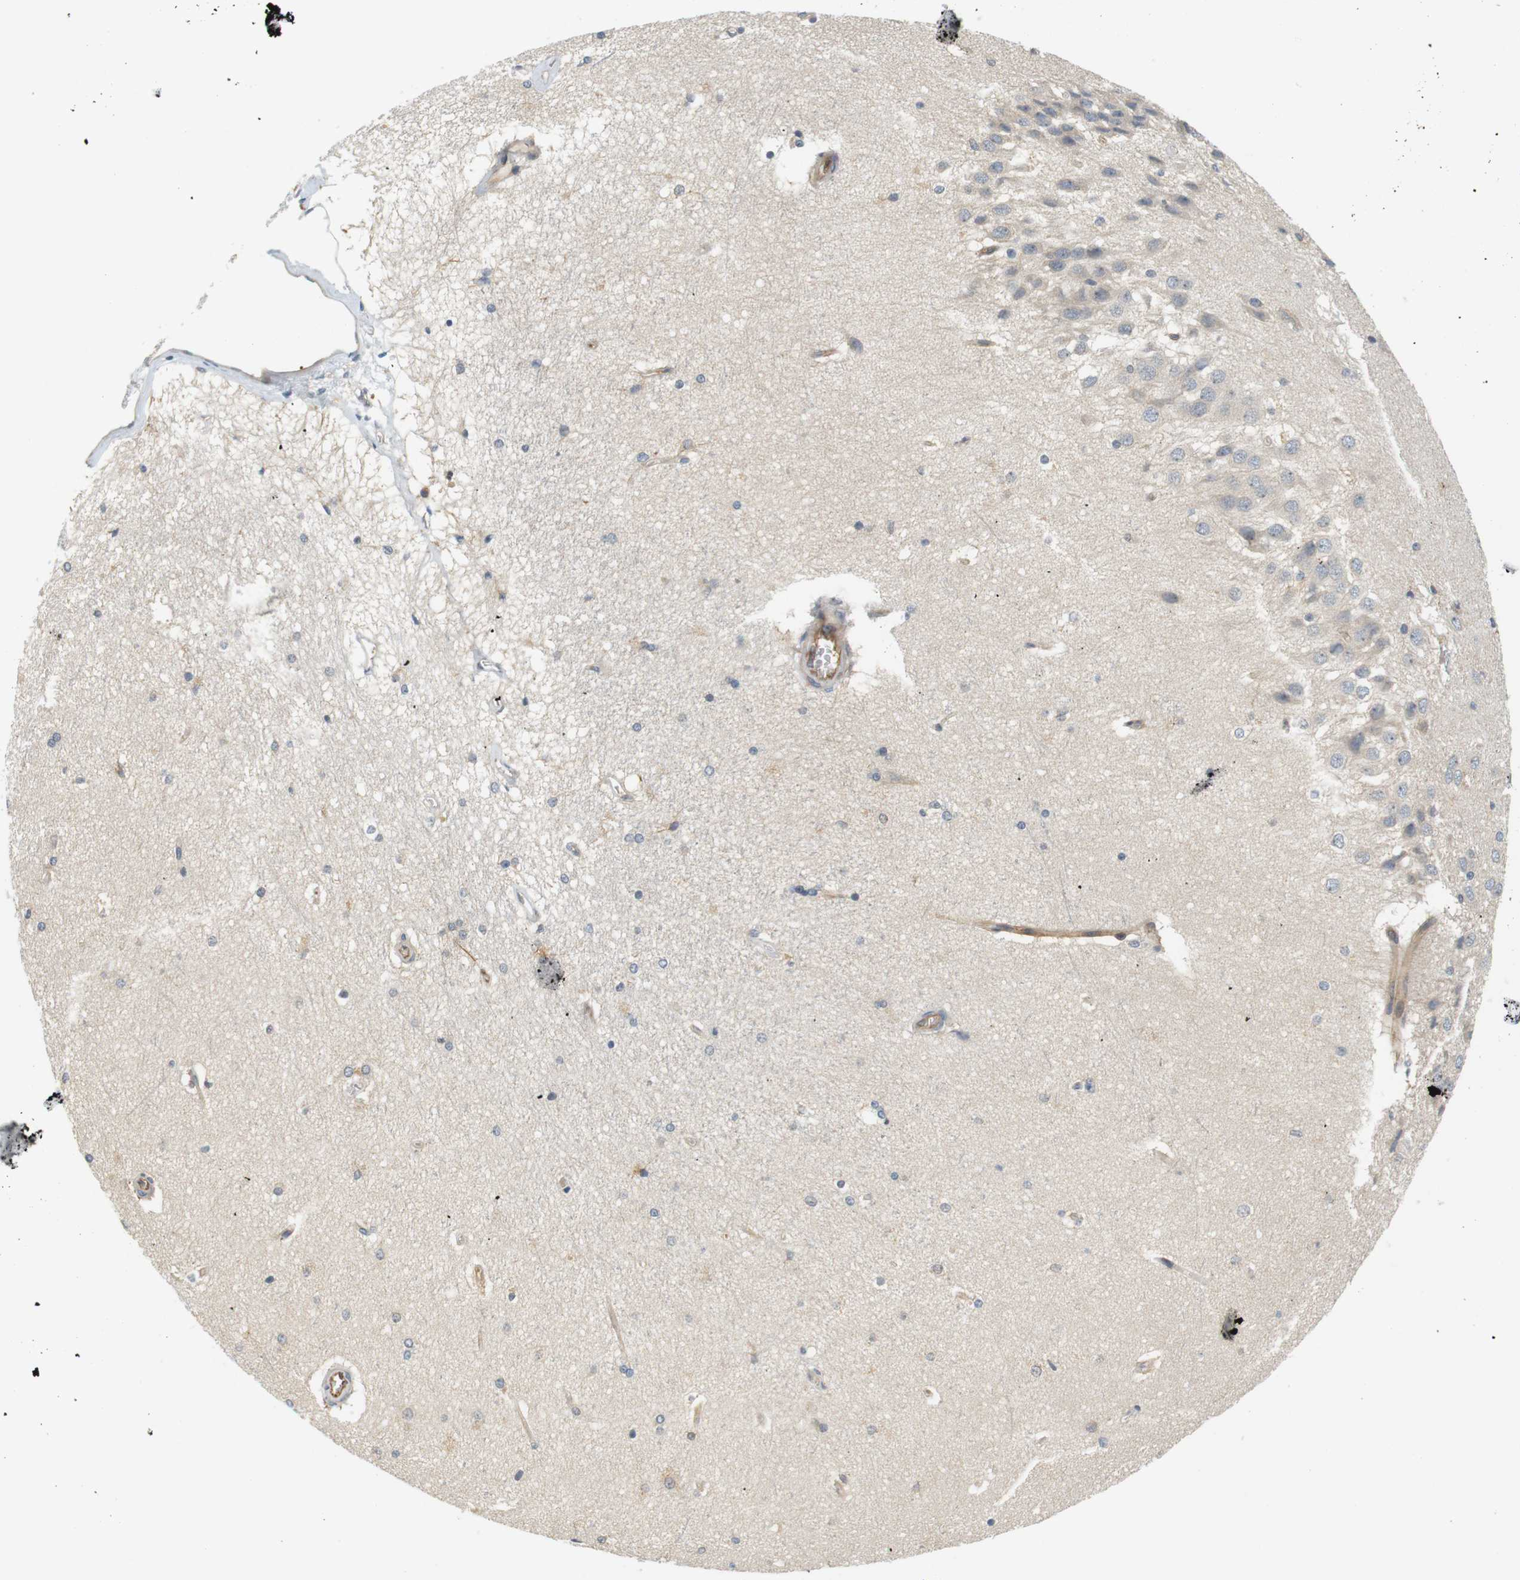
{"staining": {"intensity": "weak", "quantity": "<25%", "location": "cytoplasmic/membranous"}, "tissue": "hippocampus", "cell_type": "Glial cells", "image_type": "normal", "snomed": [{"axis": "morphology", "description": "Normal tissue, NOS"}, {"axis": "topography", "description": "Hippocampus"}], "caption": "The photomicrograph exhibits no significant expression in glial cells of hippocampus. (Stains: DAB (3,3'-diaminobenzidine) immunohistochemistry with hematoxylin counter stain, Microscopy: brightfield microscopy at high magnification).", "gene": "SH3GLB1", "patient": {"sex": "female", "age": 19}}